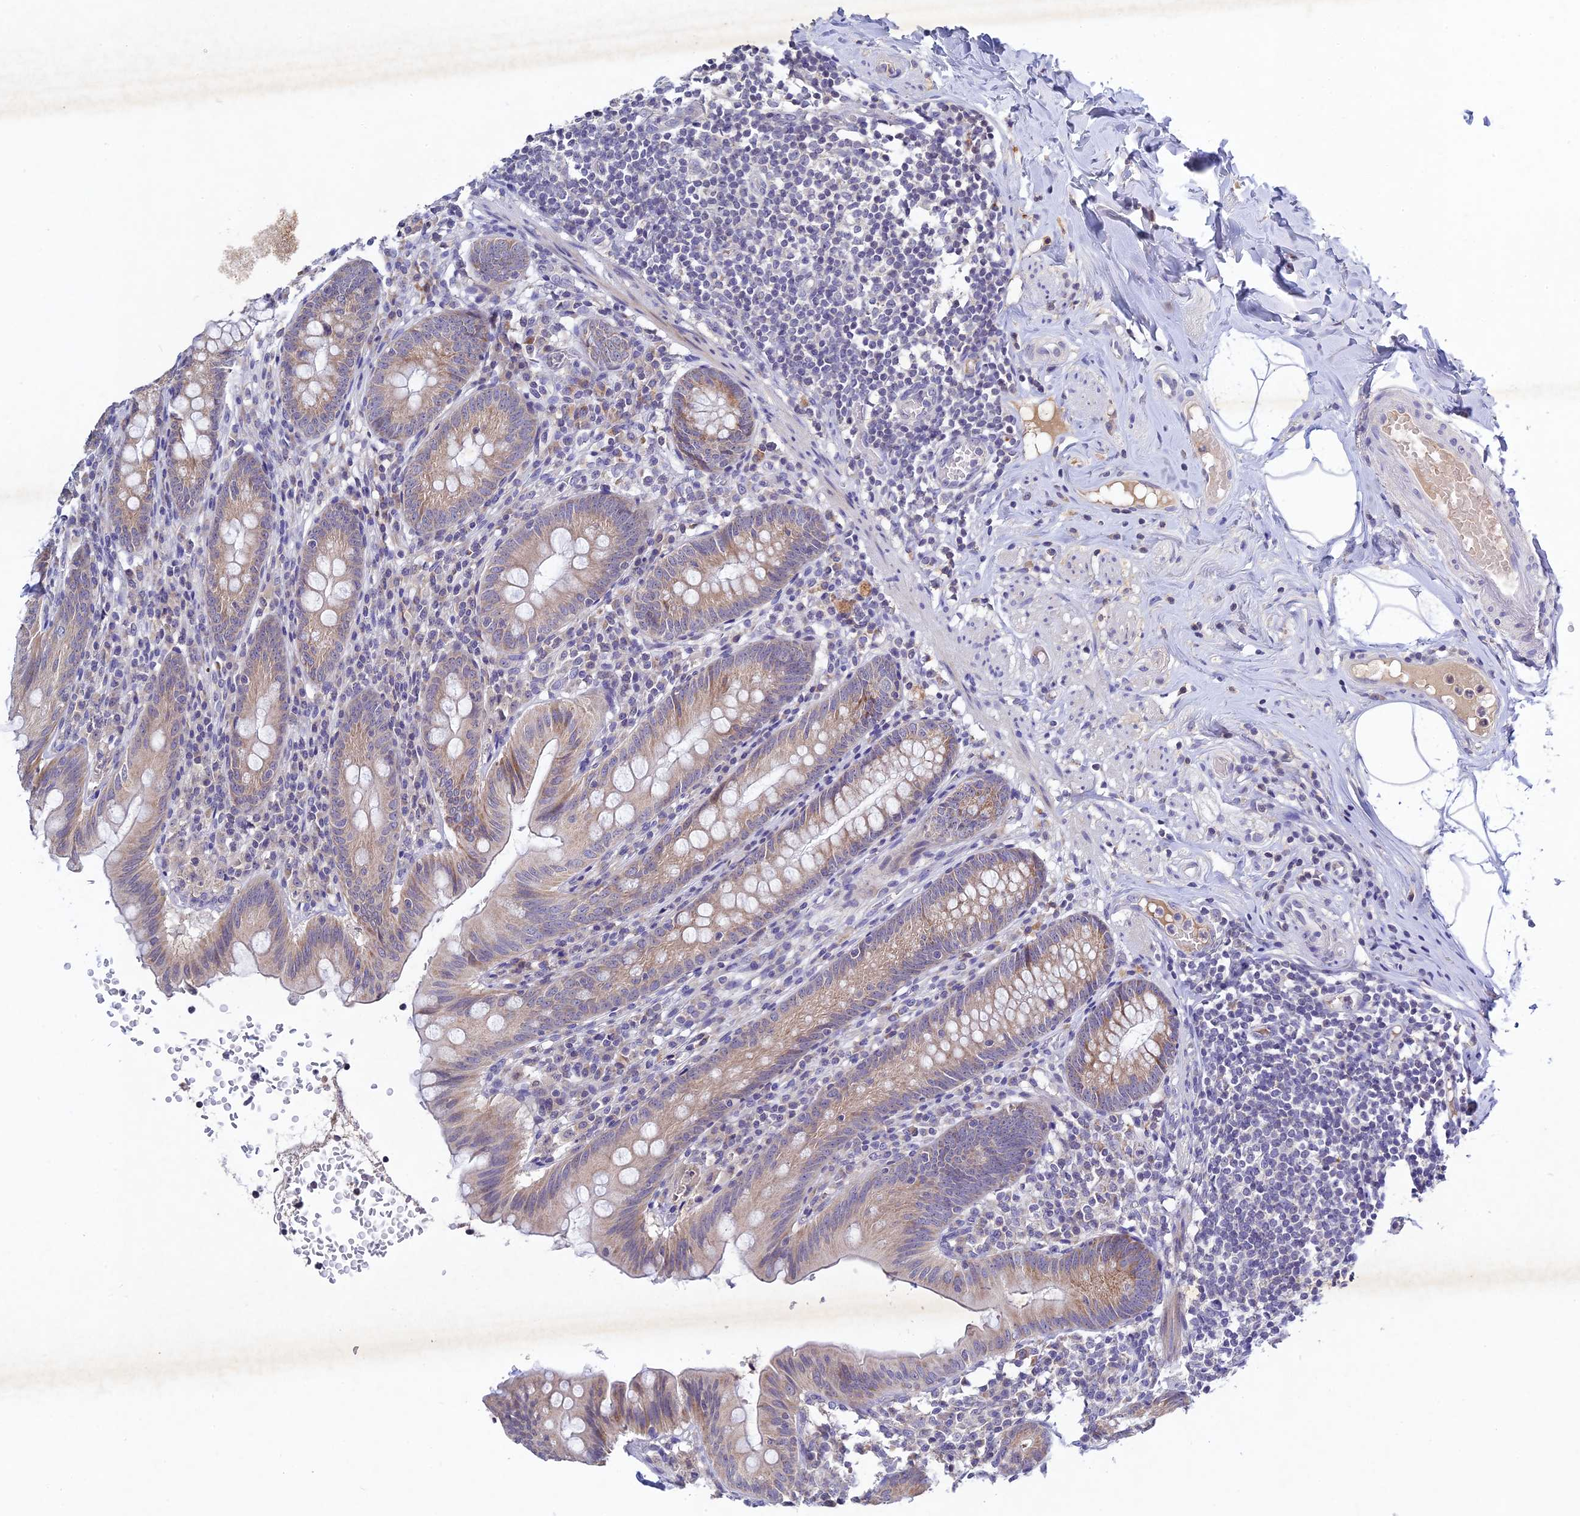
{"staining": {"intensity": "weak", "quantity": ">75%", "location": "cytoplasmic/membranous"}, "tissue": "appendix", "cell_type": "Glandular cells", "image_type": "normal", "snomed": [{"axis": "morphology", "description": "Normal tissue, NOS"}, {"axis": "topography", "description": "Appendix"}], "caption": "Protein expression analysis of unremarkable appendix displays weak cytoplasmic/membranous expression in about >75% of glandular cells. (IHC, brightfield microscopy, high magnification).", "gene": "CHST5", "patient": {"sex": "male", "age": 55}}